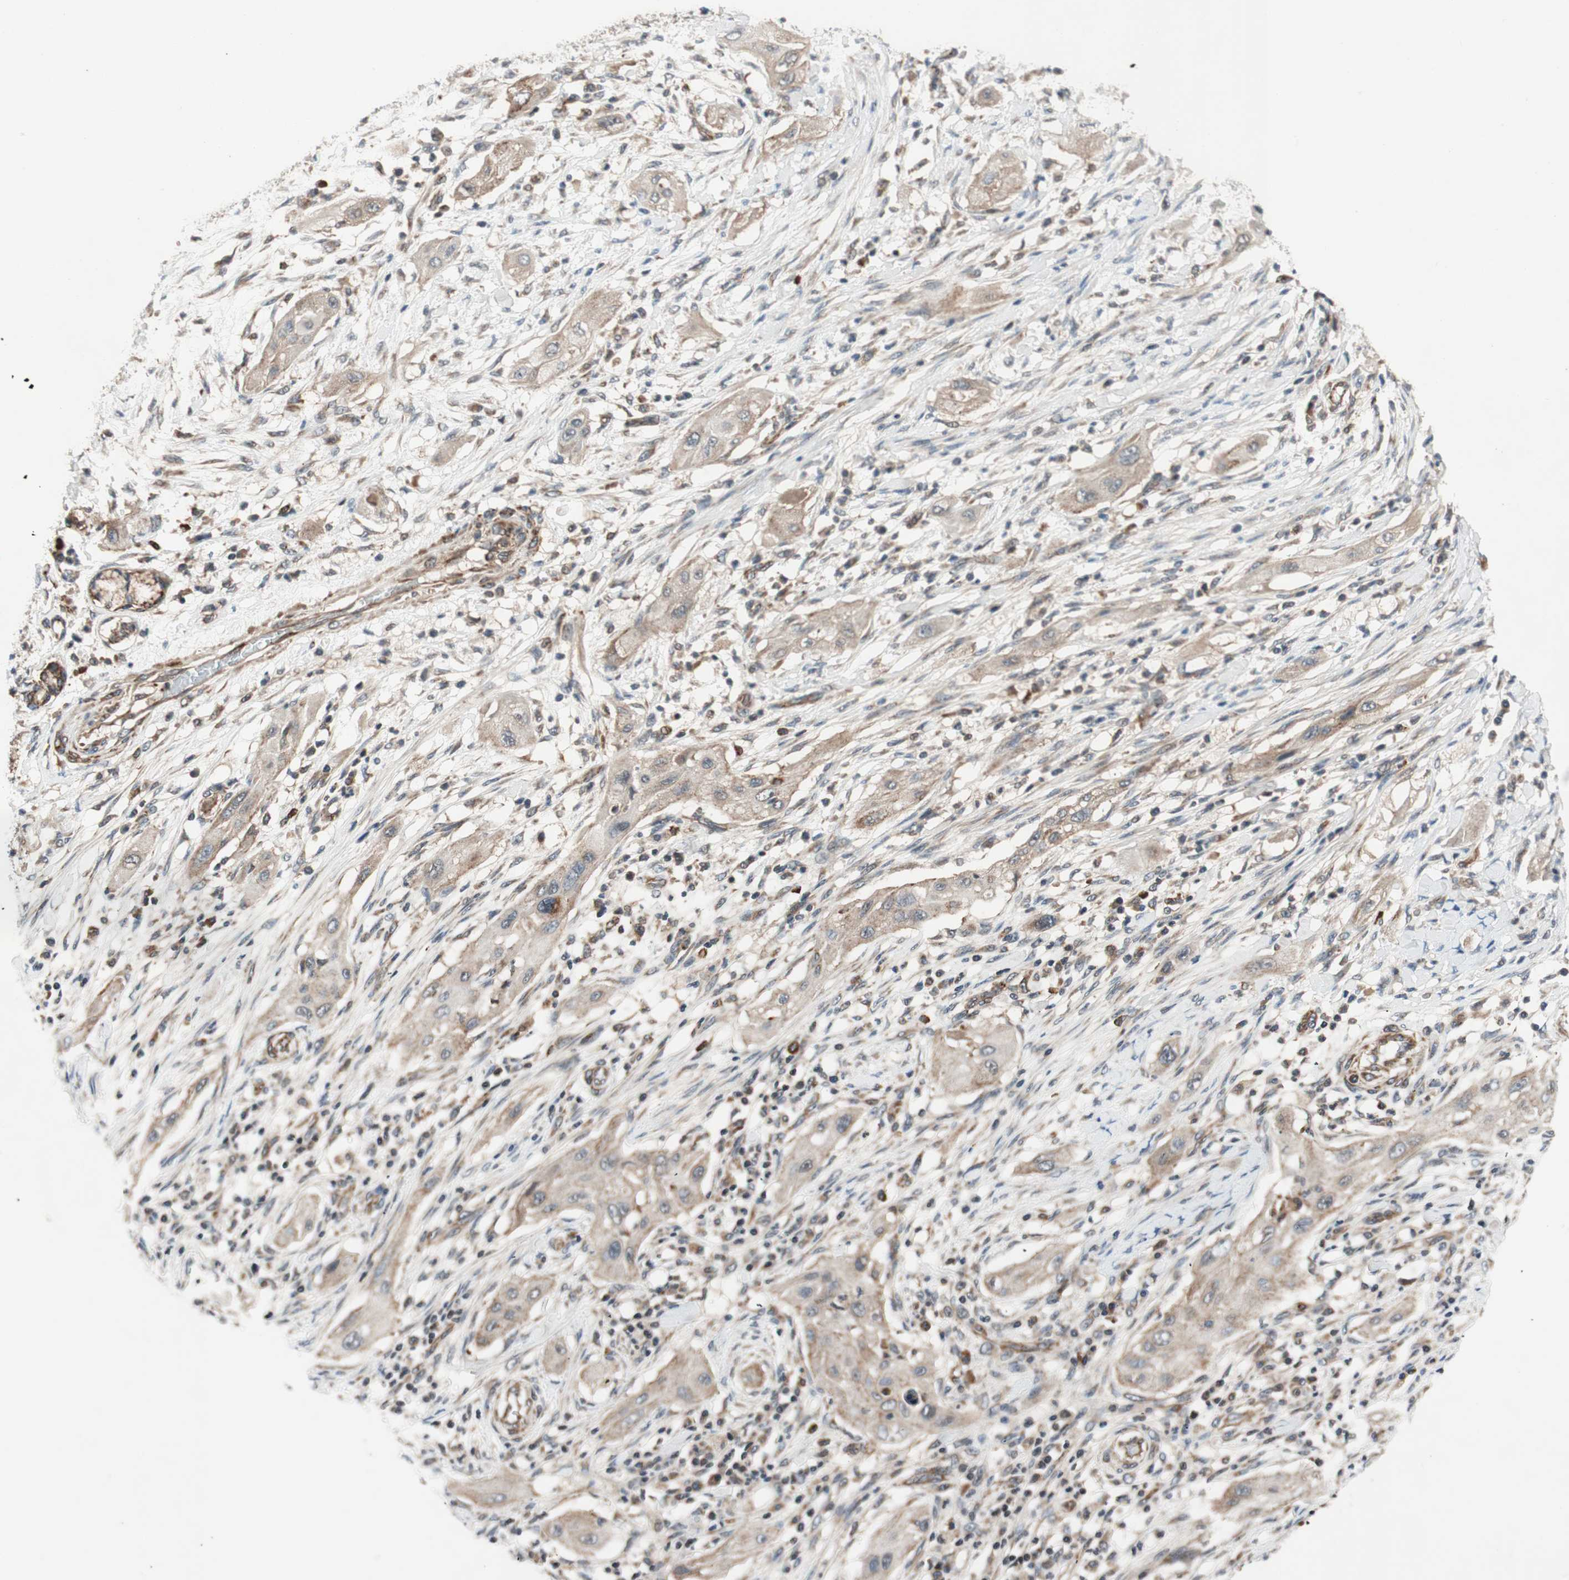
{"staining": {"intensity": "weak", "quantity": ">75%", "location": "cytoplasmic/membranous"}, "tissue": "lung cancer", "cell_type": "Tumor cells", "image_type": "cancer", "snomed": [{"axis": "morphology", "description": "Squamous cell carcinoma, NOS"}, {"axis": "topography", "description": "Lung"}], "caption": "There is low levels of weak cytoplasmic/membranous staining in tumor cells of lung cancer (squamous cell carcinoma), as demonstrated by immunohistochemical staining (brown color).", "gene": "AKAP1", "patient": {"sex": "female", "age": 47}}